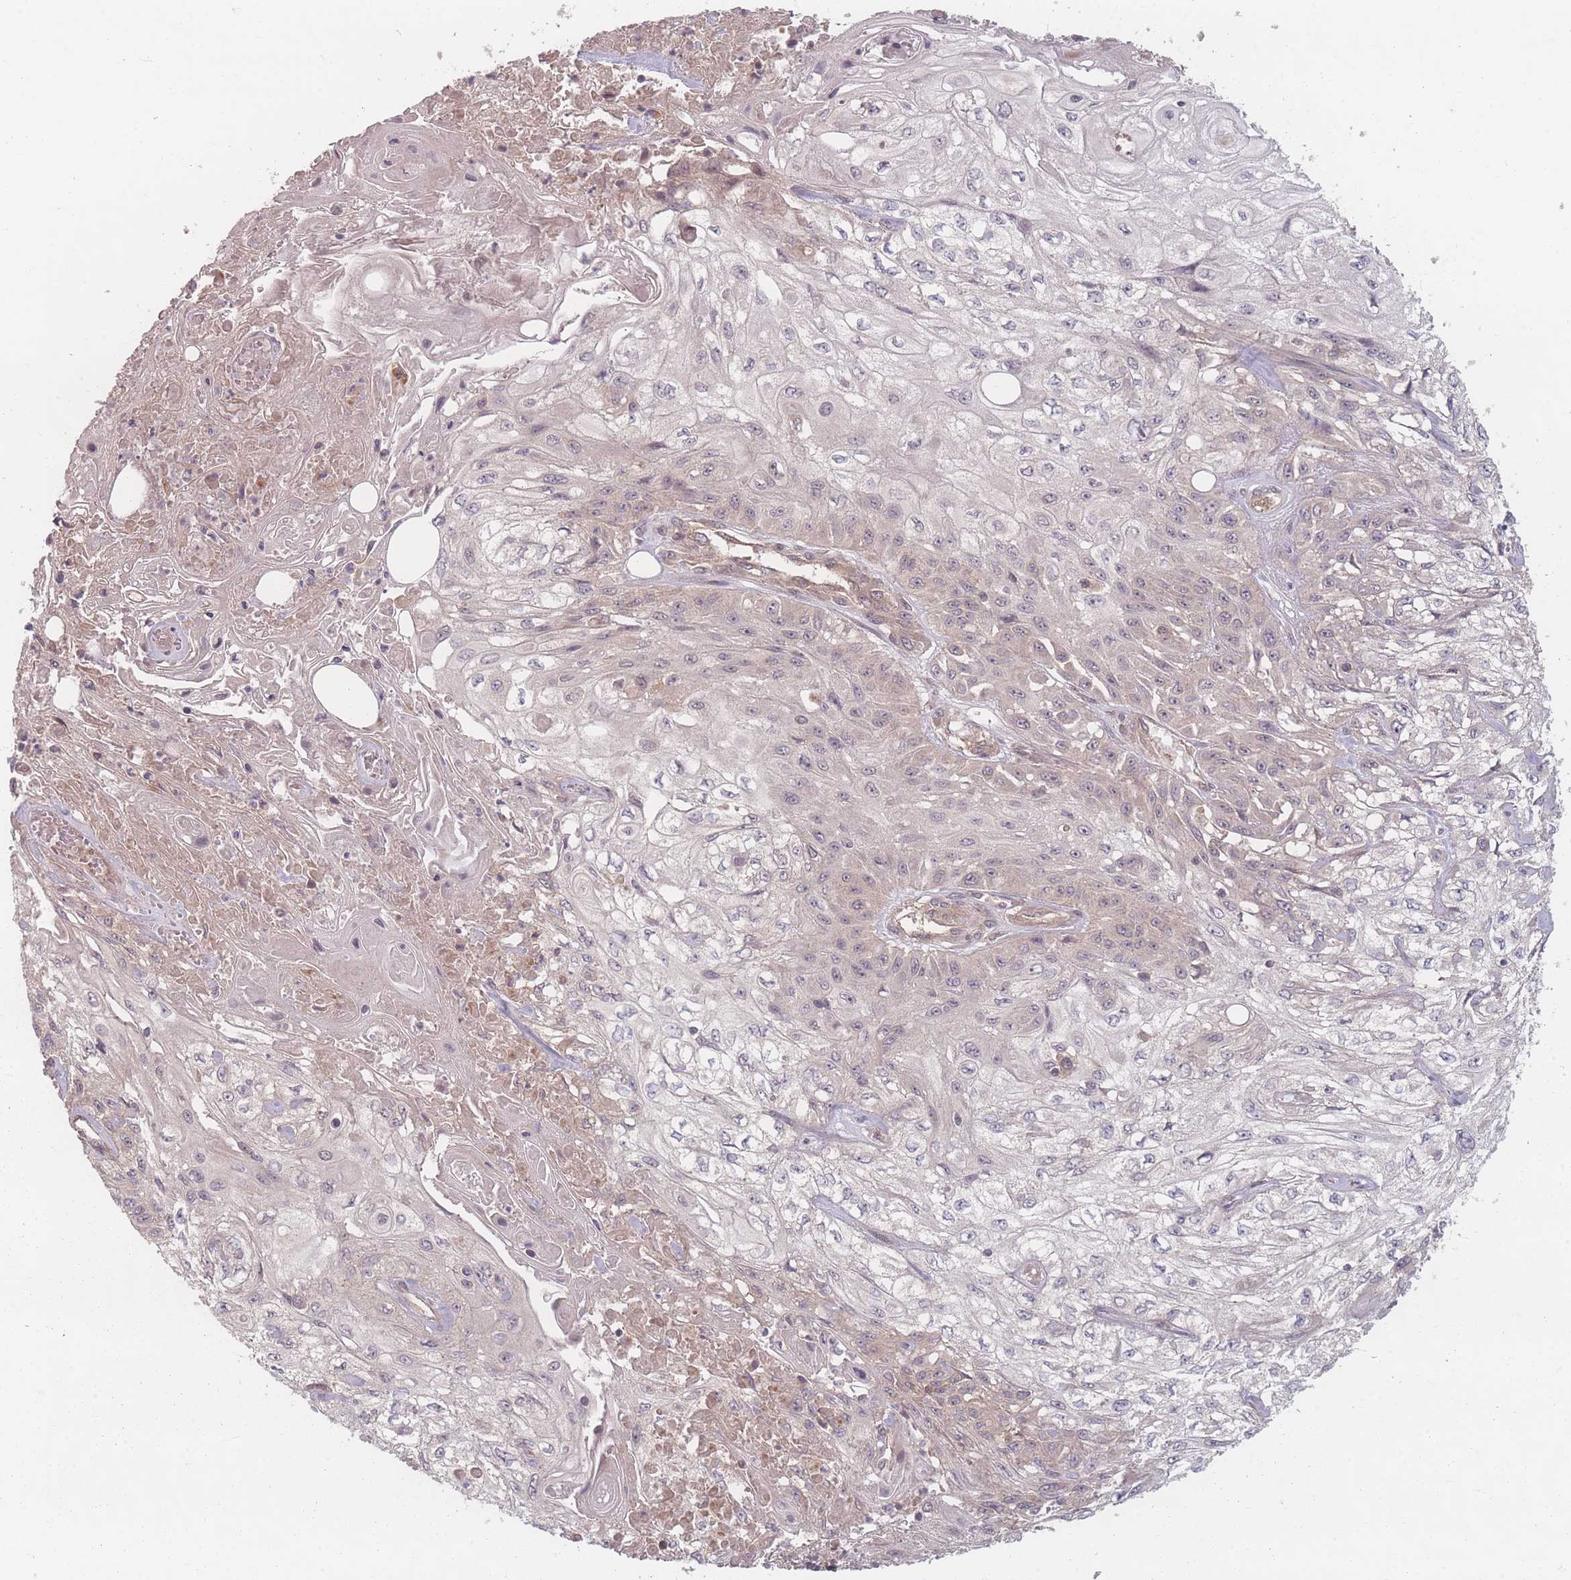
{"staining": {"intensity": "negative", "quantity": "none", "location": "none"}, "tissue": "skin cancer", "cell_type": "Tumor cells", "image_type": "cancer", "snomed": [{"axis": "morphology", "description": "Squamous cell carcinoma, NOS"}, {"axis": "morphology", "description": "Squamous cell carcinoma, metastatic, NOS"}, {"axis": "topography", "description": "Skin"}, {"axis": "topography", "description": "Lymph node"}], "caption": "This is an immunohistochemistry (IHC) photomicrograph of metastatic squamous cell carcinoma (skin). There is no positivity in tumor cells.", "gene": "HAGH", "patient": {"sex": "male", "age": 75}}